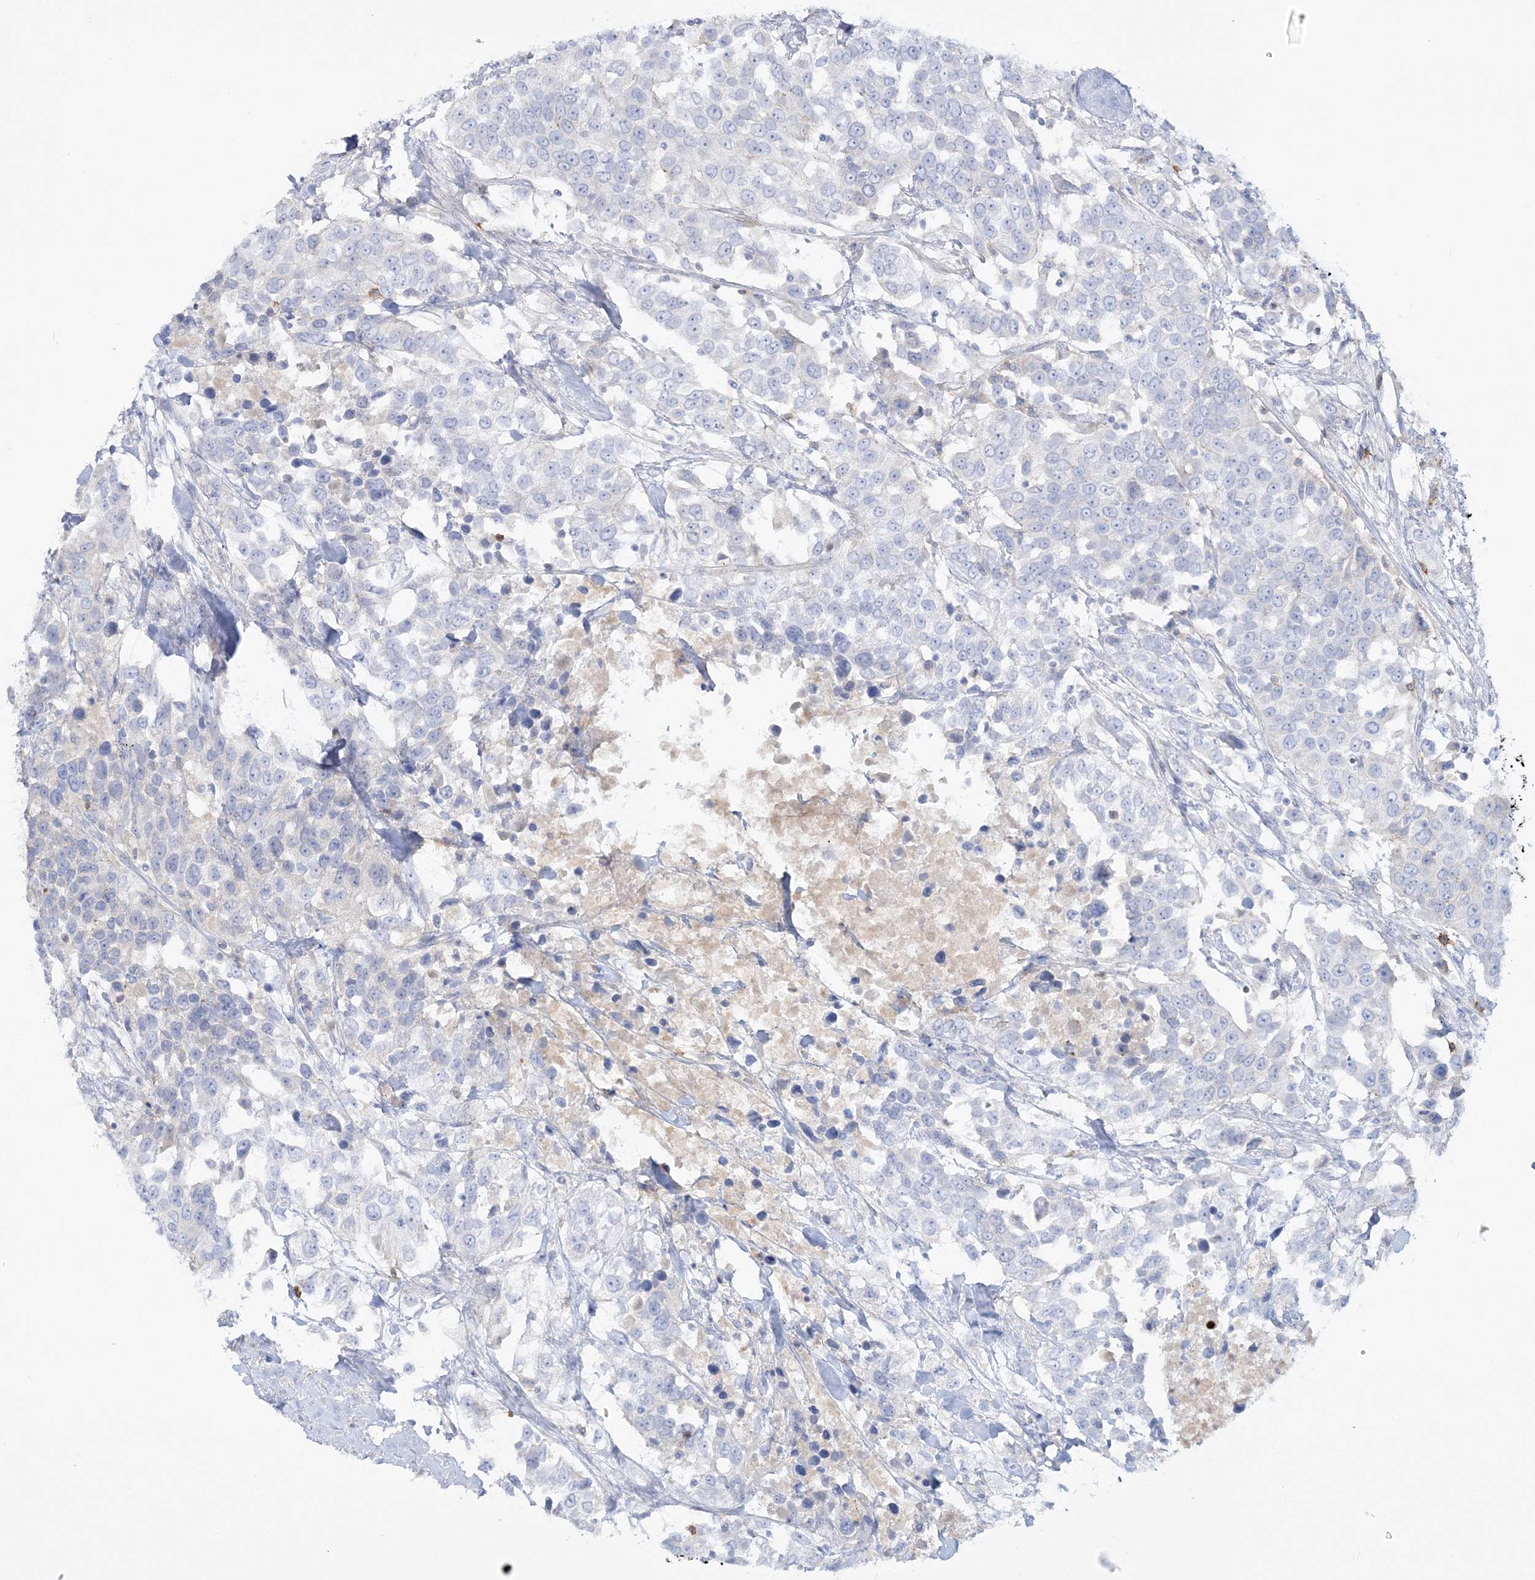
{"staining": {"intensity": "negative", "quantity": "none", "location": "none"}, "tissue": "urothelial cancer", "cell_type": "Tumor cells", "image_type": "cancer", "snomed": [{"axis": "morphology", "description": "Urothelial carcinoma, High grade"}, {"axis": "topography", "description": "Urinary bladder"}], "caption": "High power microscopy micrograph of an immunohistochemistry micrograph of urothelial carcinoma (high-grade), revealing no significant positivity in tumor cells. Brightfield microscopy of immunohistochemistry stained with DAB (brown) and hematoxylin (blue), captured at high magnification.", "gene": "WDSUB1", "patient": {"sex": "female", "age": 80}}